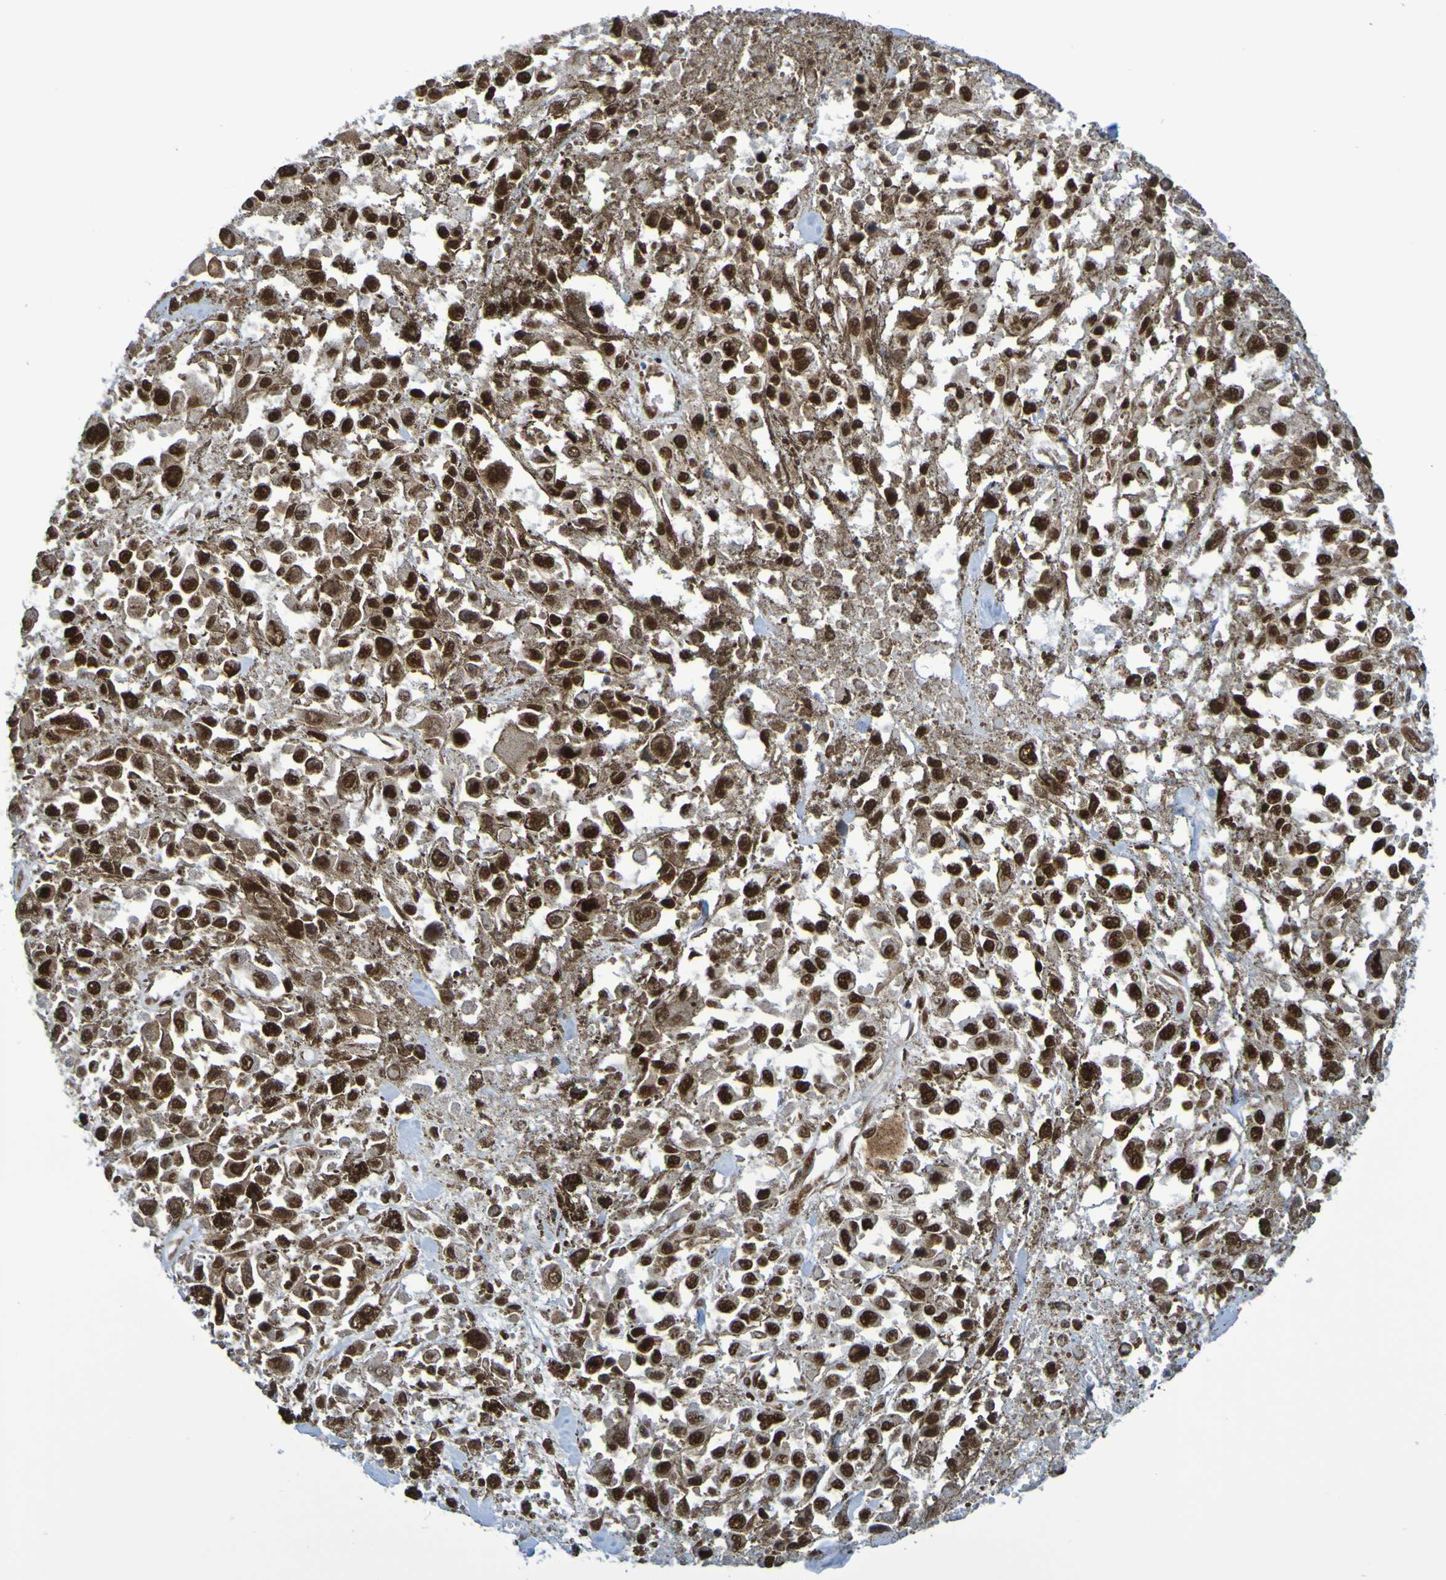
{"staining": {"intensity": "strong", "quantity": ">75%", "location": "nuclear"}, "tissue": "melanoma", "cell_type": "Tumor cells", "image_type": "cancer", "snomed": [{"axis": "morphology", "description": "Malignant melanoma, Metastatic site"}, {"axis": "topography", "description": "Lymph node"}], "caption": "This photomicrograph reveals immunohistochemistry staining of human malignant melanoma (metastatic site), with high strong nuclear staining in about >75% of tumor cells.", "gene": "HDAC2", "patient": {"sex": "male", "age": 59}}